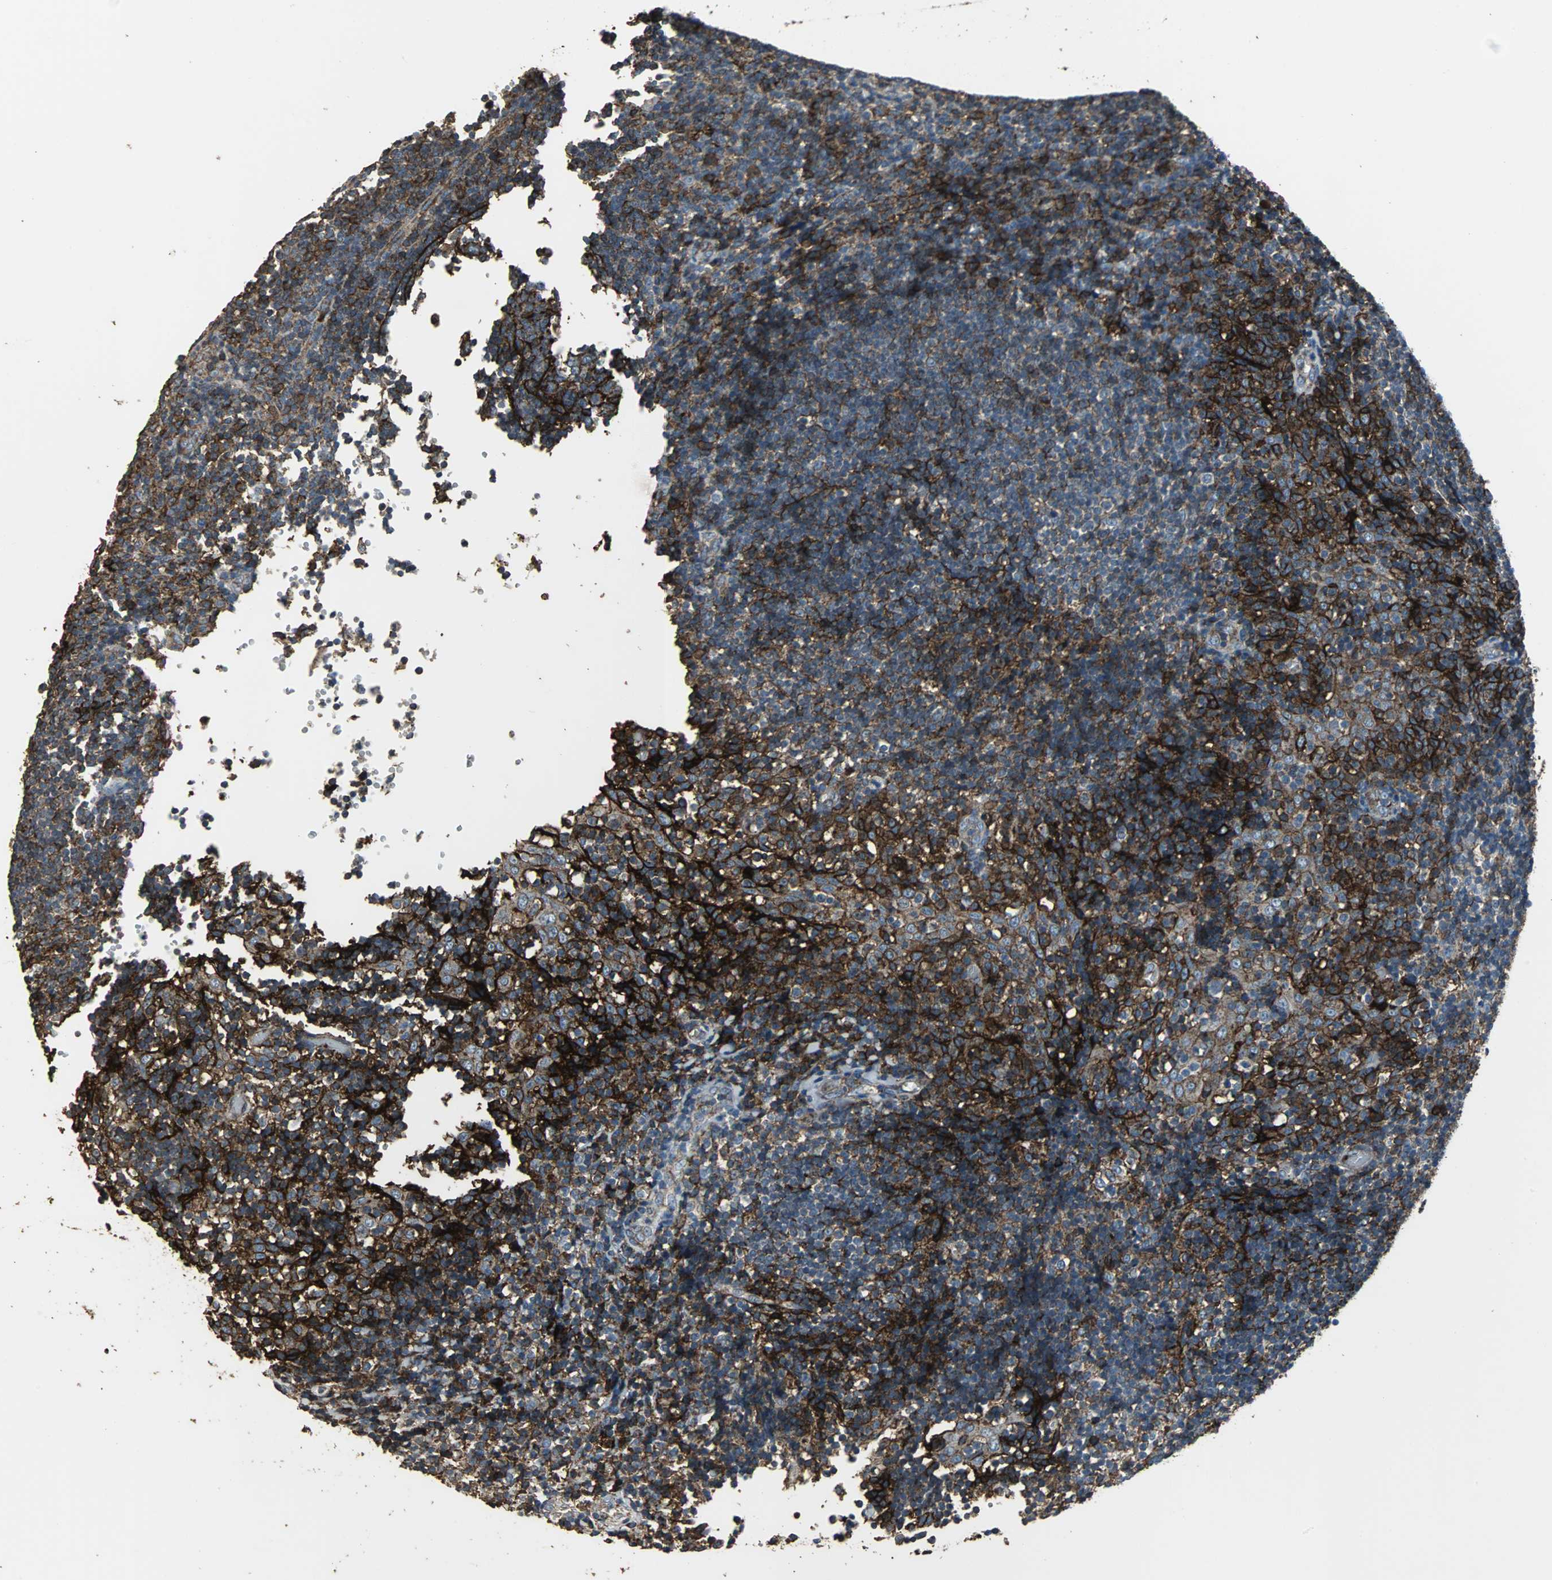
{"staining": {"intensity": "moderate", "quantity": "25%-75%", "location": "cytoplasmic/membranous"}, "tissue": "tonsil", "cell_type": "Germinal center cells", "image_type": "normal", "snomed": [{"axis": "morphology", "description": "Normal tissue, NOS"}, {"axis": "topography", "description": "Tonsil"}], "caption": "Brown immunohistochemical staining in benign human tonsil exhibits moderate cytoplasmic/membranous expression in about 25%-75% of germinal center cells. The protein of interest is shown in brown color, while the nuclei are stained blue.", "gene": "F11R", "patient": {"sex": "female", "age": 40}}